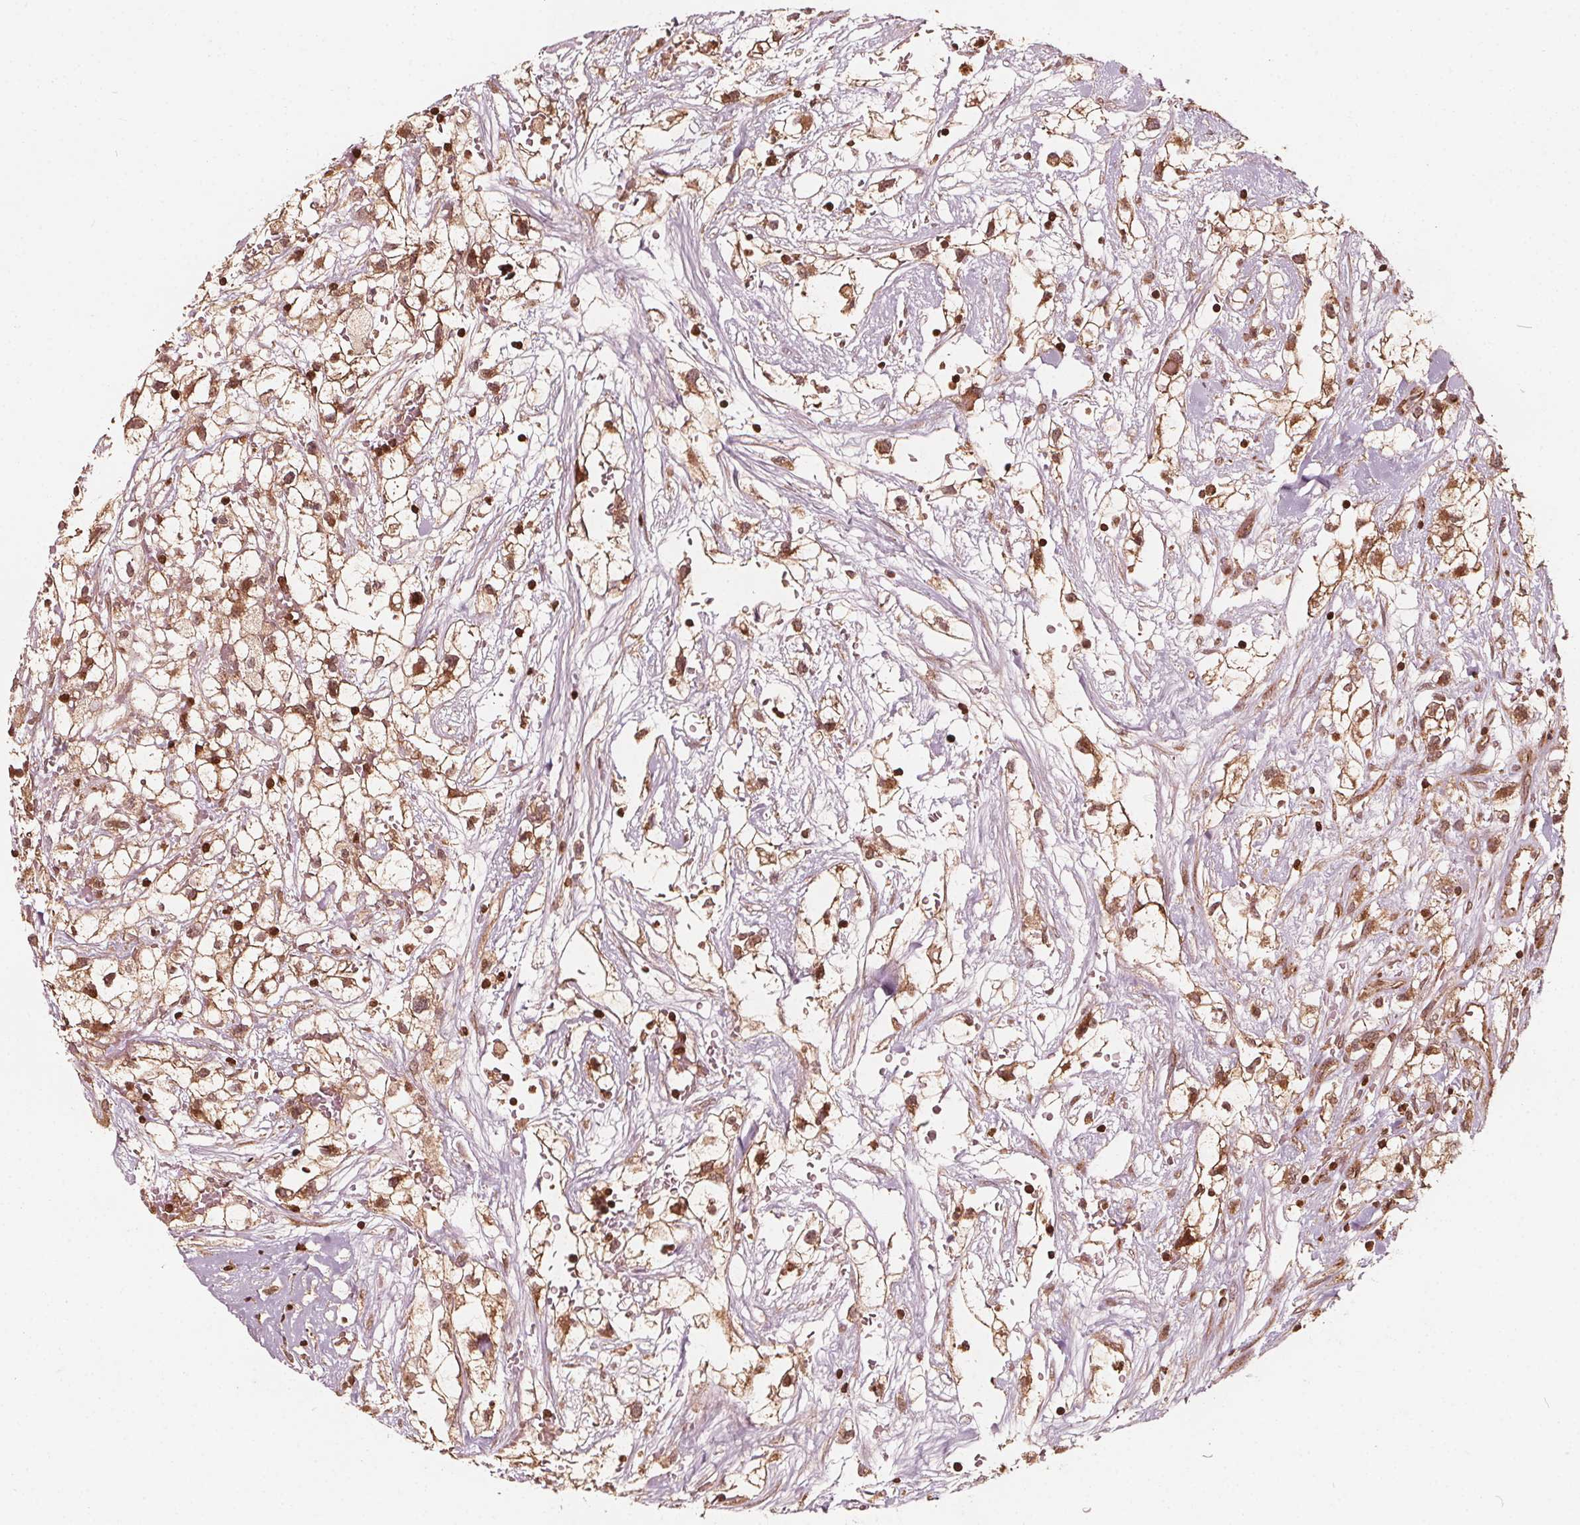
{"staining": {"intensity": "moderate", "quantity": ">75%", "location": "cytoplasmic/membranous,nuclear"}, "tissue": "renal cancer", "cell_type": "Tumor cells", "image_type": "cancer", "snomed": [{"axis": "morphology", "description": "Adenocarcinoma, NOS"}, {"axis": "topography", "description": "Kidney"}], "caption": "Immunohistochemistry (IHC) image of neoplastic tissue: human renal cancer stained using IHC reveals medium levels of moderate protein expression localized specifically in the cytoplasmic/membranous and nuclear of tumor cells, appearing as a cytoplasmic/membranous and nuclear brown color.", "gene": "AIP", "patient": {"sex": "male", "age": 59}}